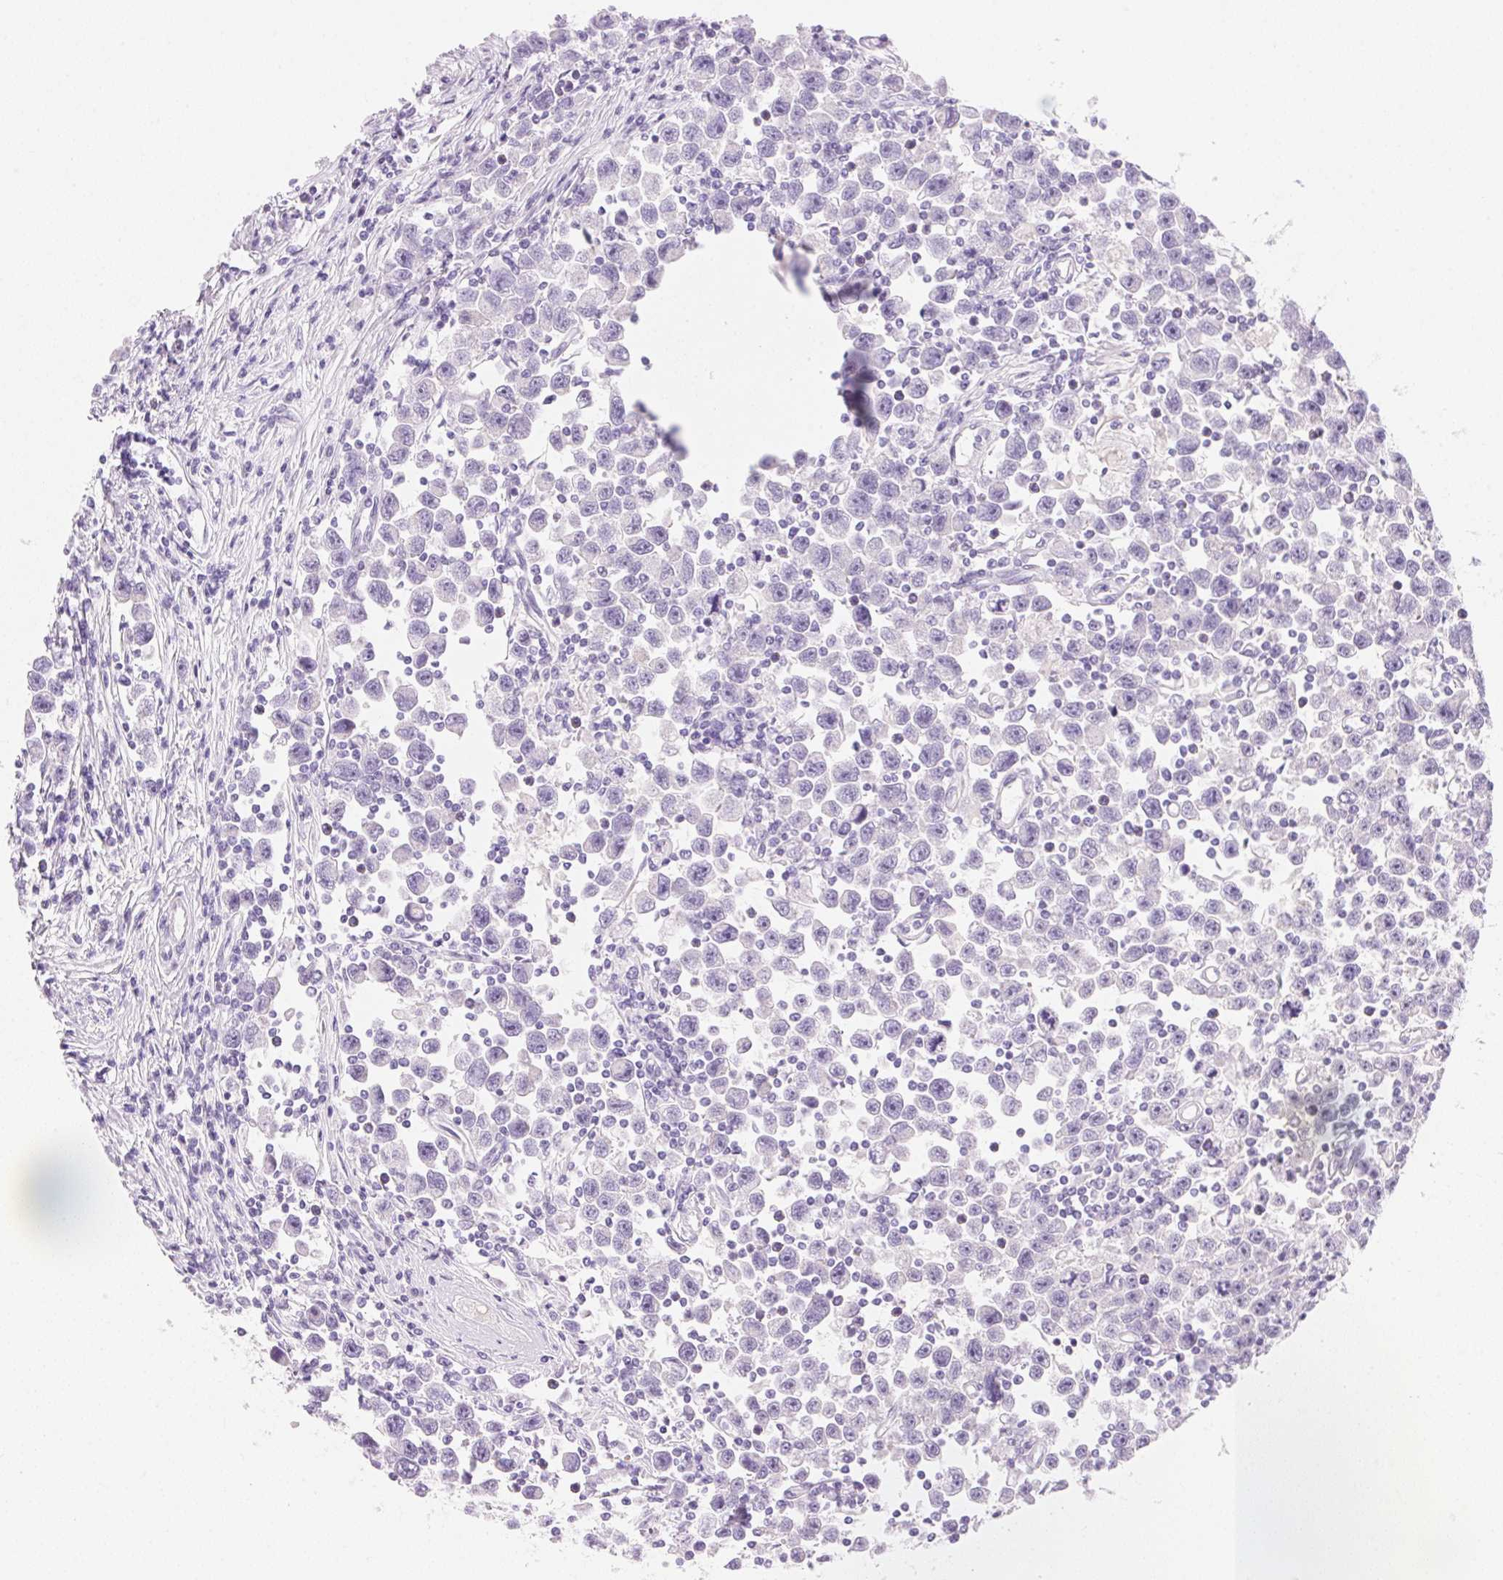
{"staining": {"intensity": "negative", "quantity": "none", "location": "none"}, "tissue": "testis cancer", "cell_type": "Tumor cells", "image_type": "cancer", "snomed": [{"axis": "morphology", "description": "Seminoma, NOS"}, {"axis": "topography", "description": "Testis"}], "caption": "Protein analysis of testis cancer displays no significant expression in tumor cells. Brightfield microscopy of immunohistochemistry (IHC) stained with DAB (3,3'-diaminobenzidine) (brown) and hematoxylin (blue), captured at high magnification.", "gene": "DHCR24", "patient": {"sex": "male", "age": 31}}